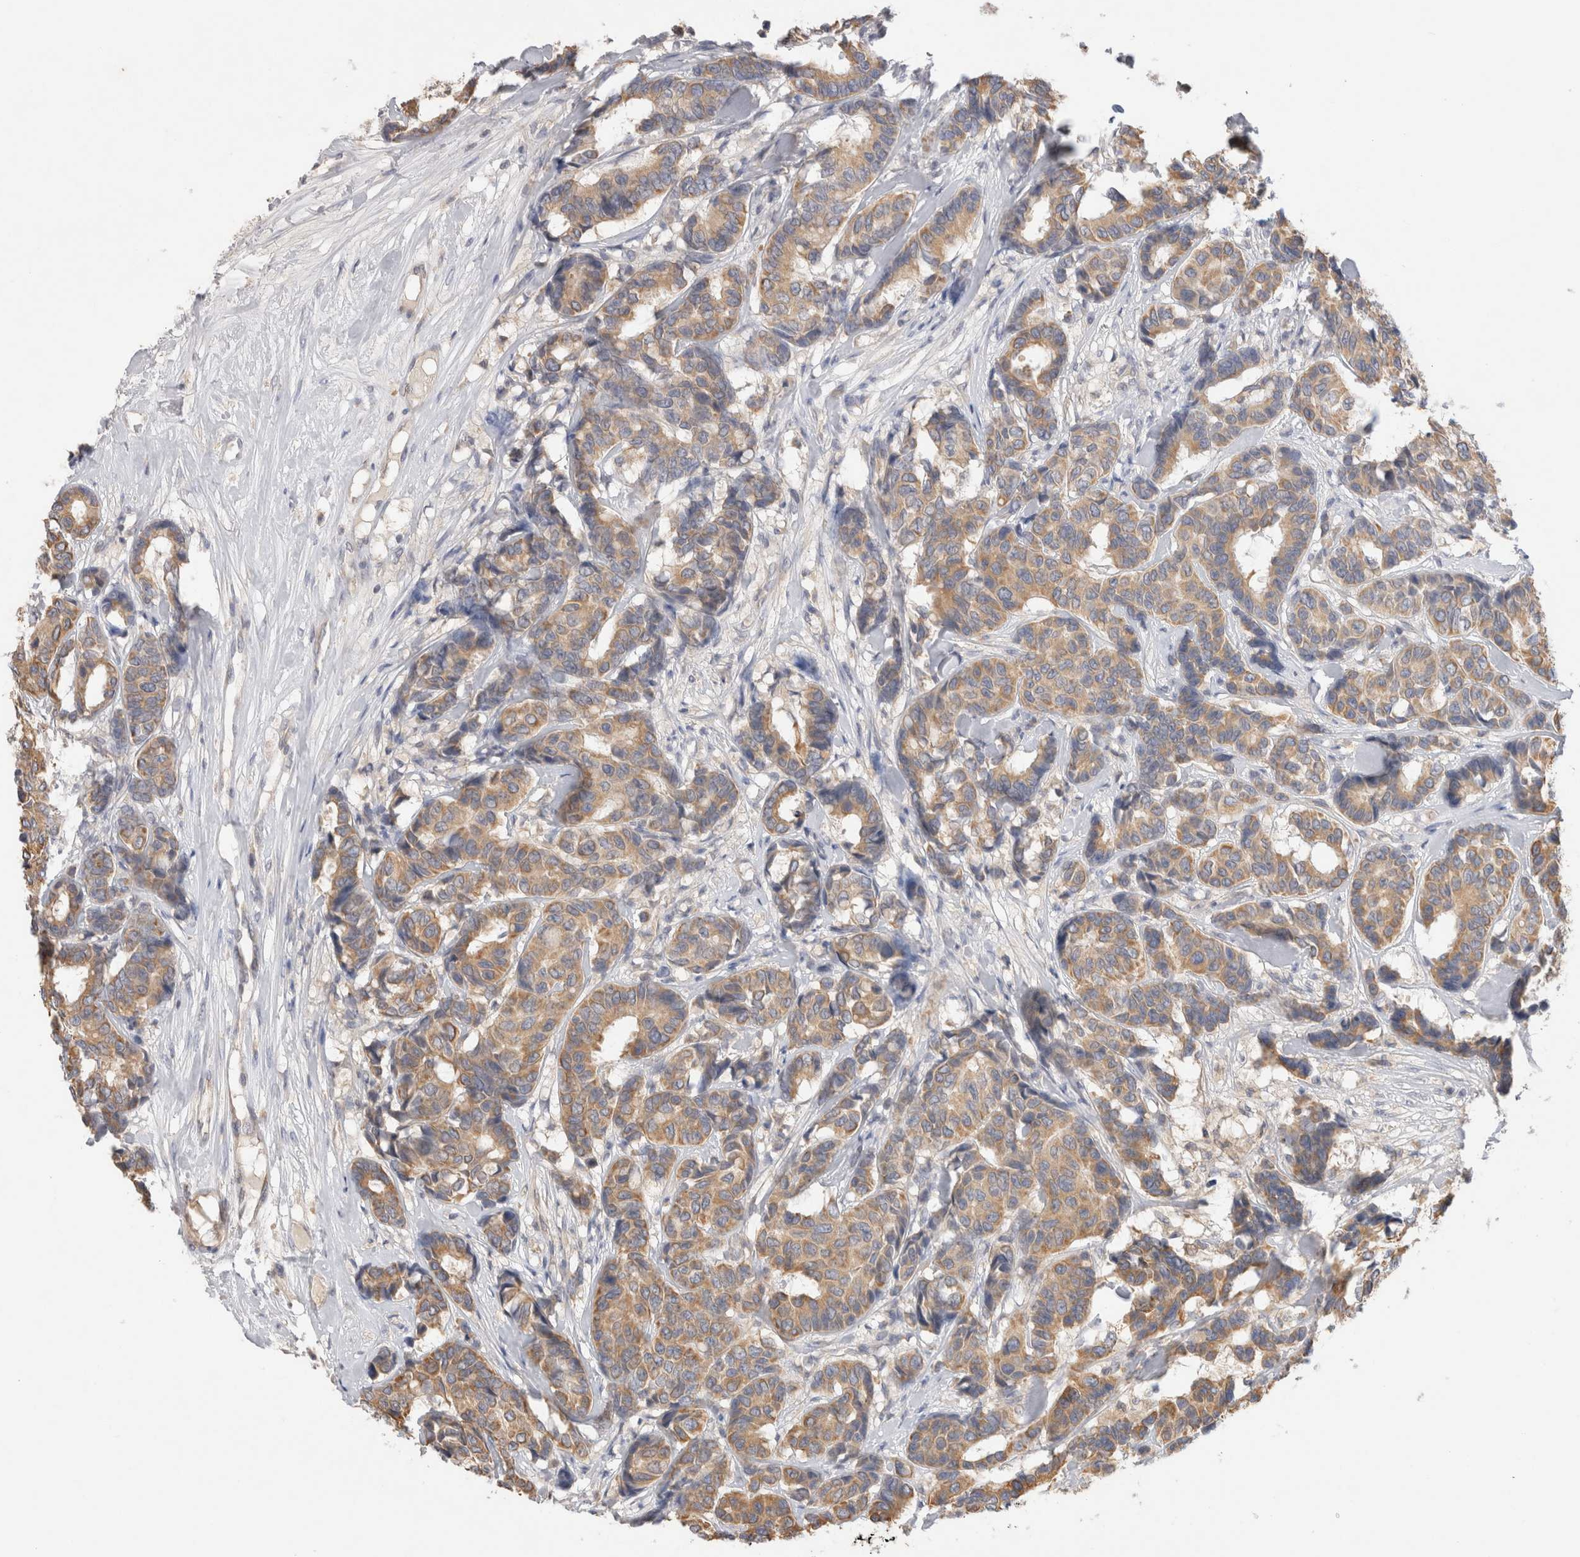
{"staining": {"intensity": "moderate", "quantity": ">75%", "location": "cytoplasmic/membranous"}, "tissue": "breast cancer", "cell_type": "Tumor cells", "image_type": "cancer", "snomed": [{"axis": "morphology", "description": "Duct carcinoma"}, {"axis": "topography", "description": "Breast"}], "caption": "The immunohistochemical stain labels moderate cytoplasmic/membranous staining in tumor cells of intraductal carcinoma (breast) tissue. (brown staining indicates protein expression, while blue staining denotes nuclei).", "gene": "GAS1", "patient": {"sex": "female", "age": 87}}